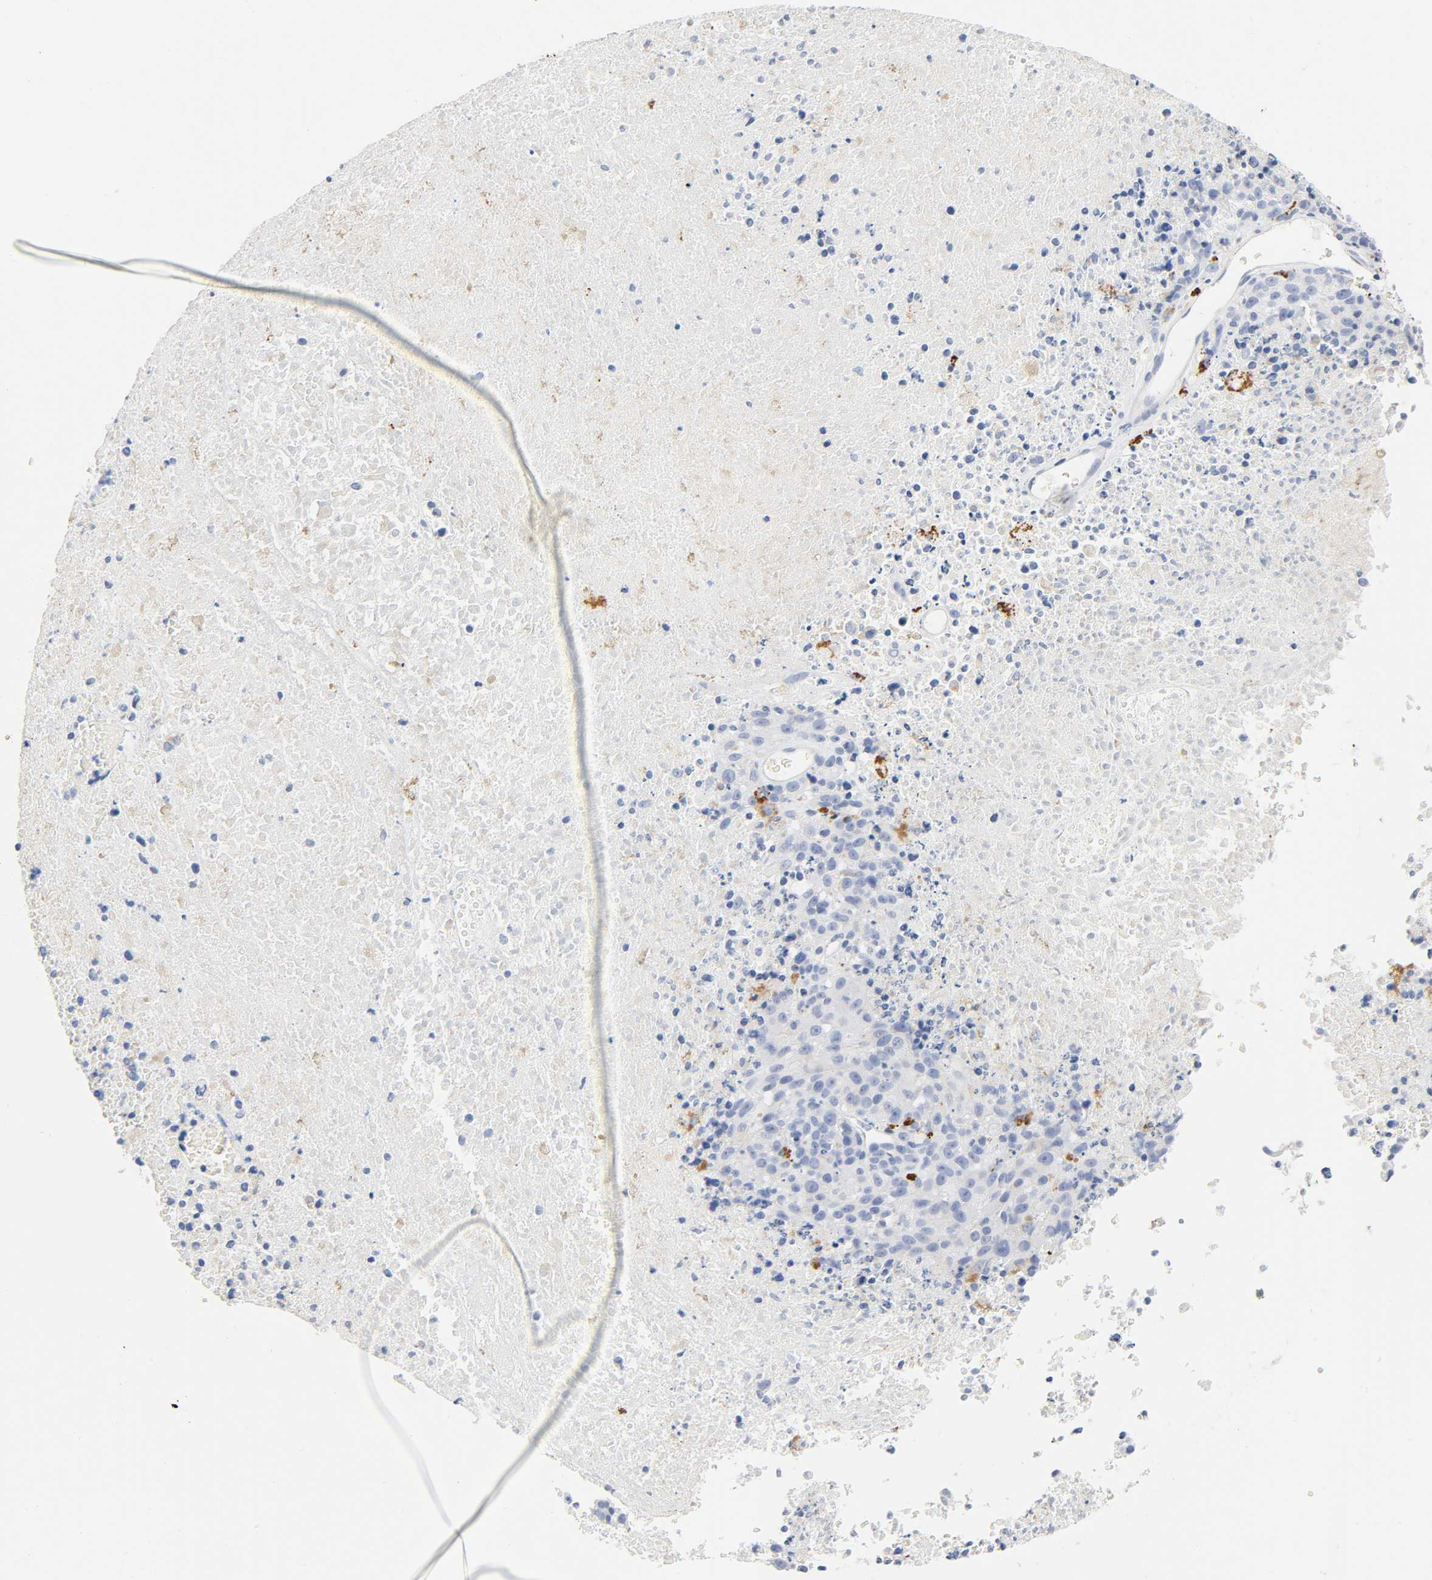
{"staining": {"intensity": "negative", "quantity": "none", "location": "none"}, "tissue": "melanoma", "cell_type": "Tumor cells", "image_type": "cancer", "snomed": [{"axis": "morphology", "description": "Malignant melanoma, Metastatic site"}, {"axis": "topography", "description": "Cerebral cortex"}], "caption": "The immunohistochemistry (IHC) micrograph has no significant expression in tumor cells of melanoma tissue. The staining is performed using DAB (3,3'-diaminobenzidine) brown chromogen with nuclei counter-stained in using hematoxylin.", "gene": "PLP1", "patient": {"sex": "female", "age": 52}}